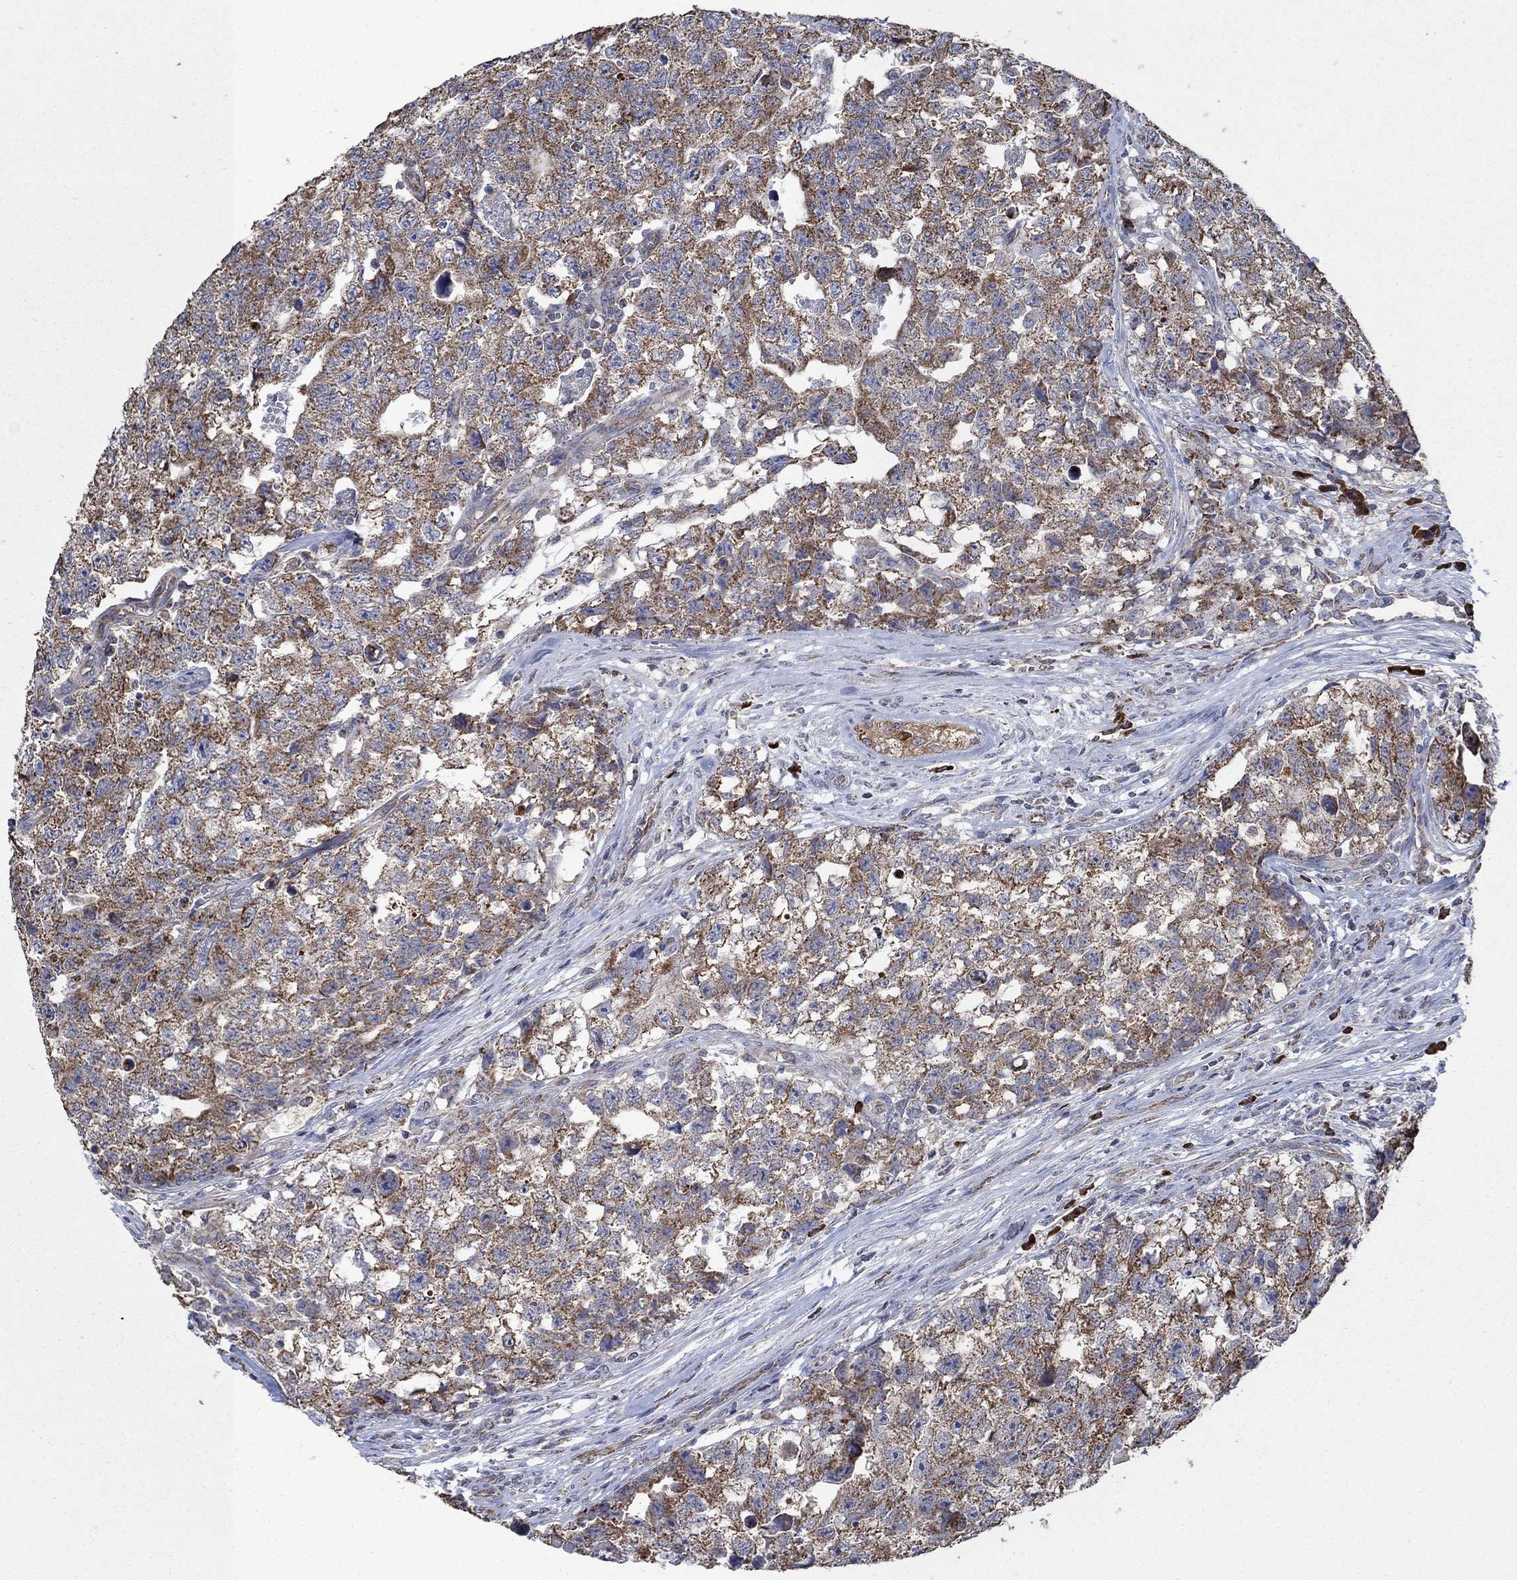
{"staining": {"intensity": "moderate", "quantity": ">75%", "location": "cytoplasmic/membranous"}, "tissue": "testis cancer", "cell_type": "Tumor cells", "image_type": "cancer", "snomed": [{"axis": "morphology", "description": "Seminoma, NOS"}, {"axis": "morphology", "description": "Carcinoma, Embryonal, NOS"}, {"axis": "topography", "description": "Testis"}], "caption": "Immunohistochemistry (IHC) micrograph of neoplastic tissue: human testis seminoma stained using IHC displays medium levels of moderate protein expression localized specifically in the cytoplasmic/membranous of tumor cells, appearing as a cytoplasmic/membranous brown color.", "gene": "HID1", "patient": {"sex": "male", "age": 22}}